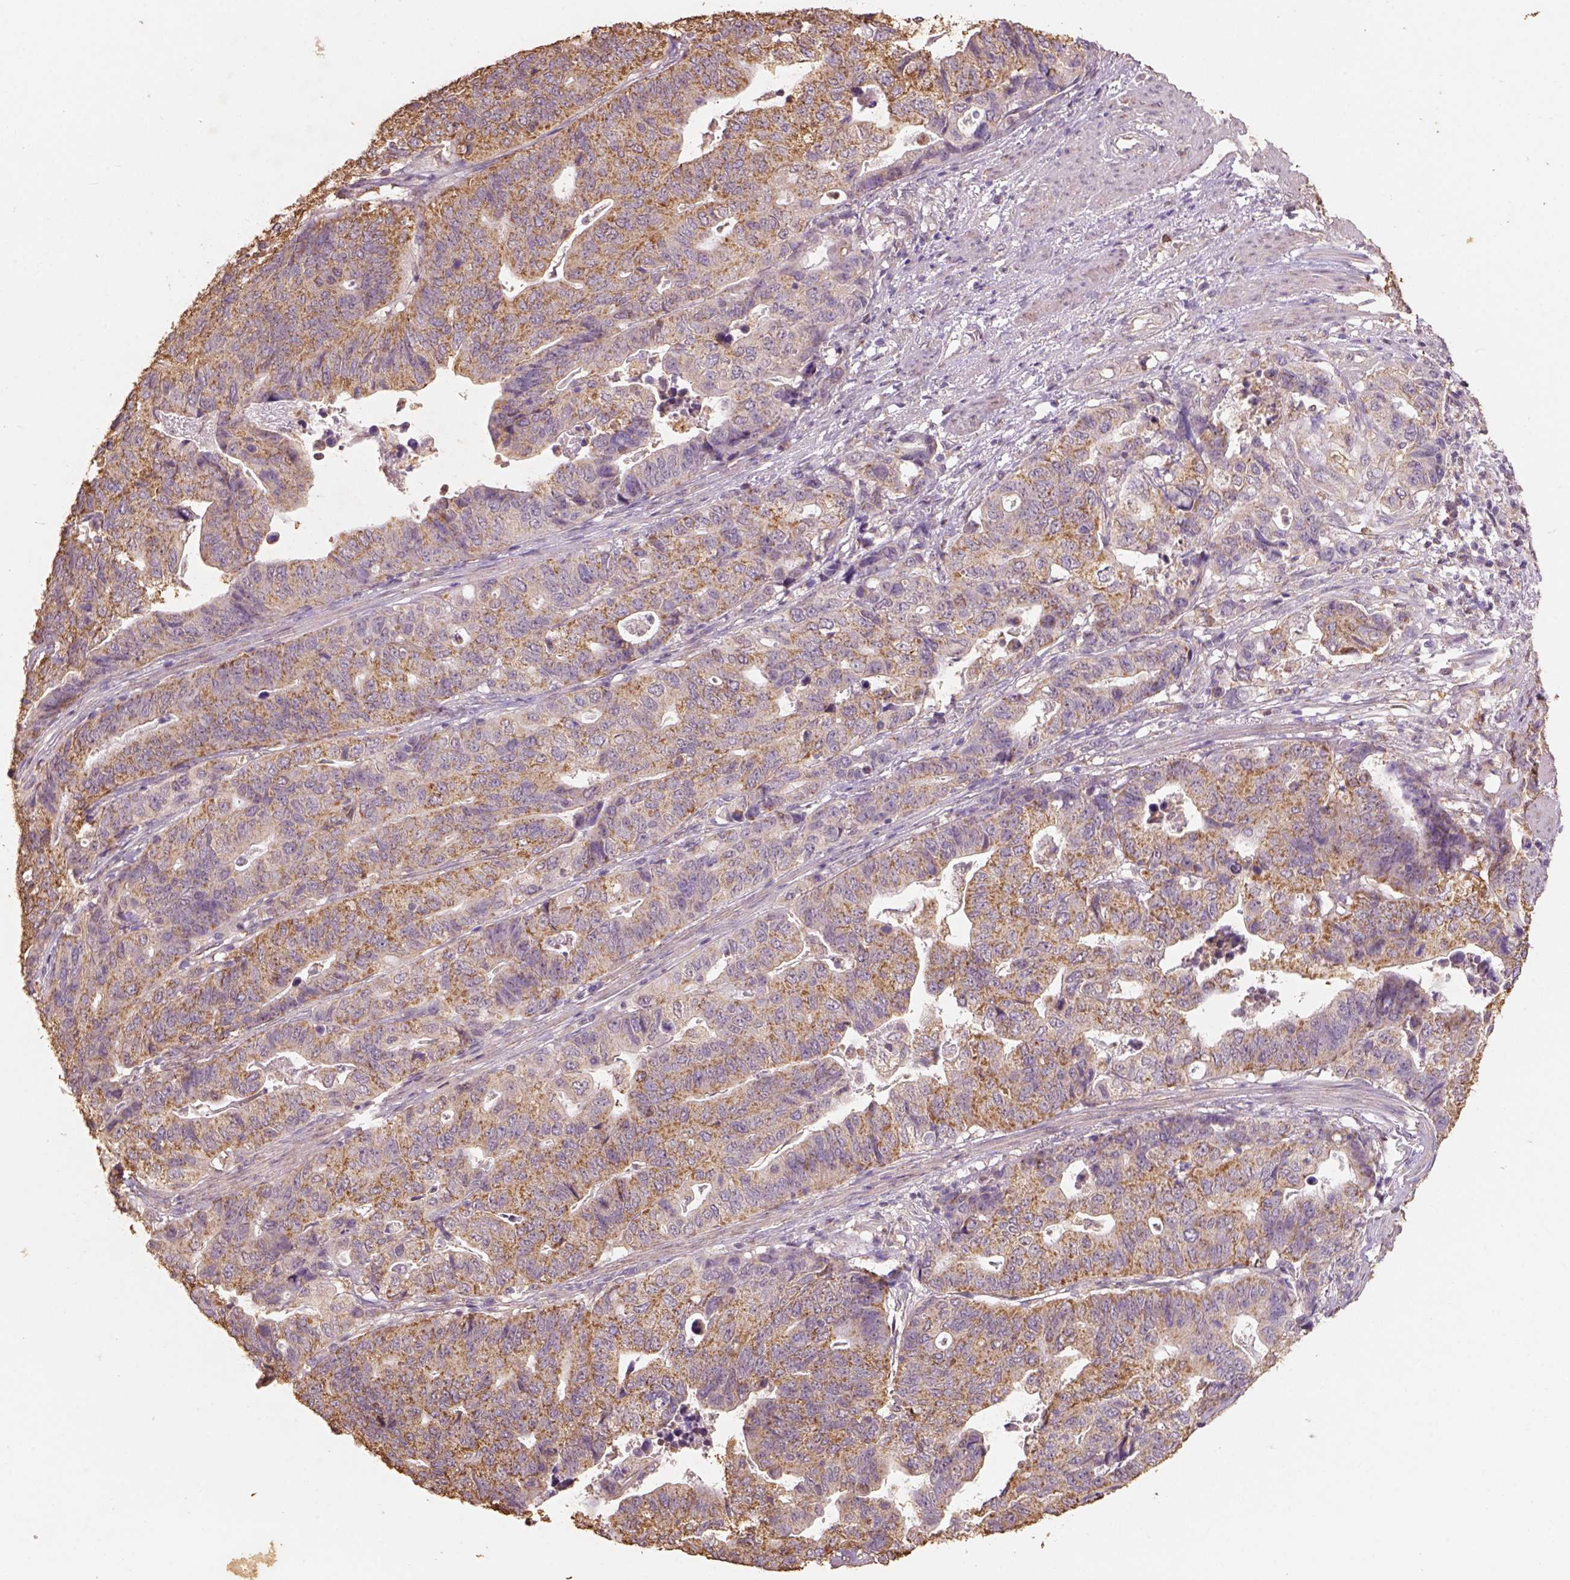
{"staining": {"intensity": "strong", "quantity": ">75%", "location": "cytoplasmic/membranous"}, "tissue": "stomach cancer", "cell_type": "Tumor cells", "image_type": "cancer", "snomed": [{"axis": "morphology", "description": "Adenocarcinoma, NOS"}, {"axis": "topography", "description": "Stomach, upper"}], "caption": "Protein staining of stomach cancer (adenocarcinoma) tissue exhibits strong cytoplasmic/membranous staining in about >75% of tumor cells.", "gene": "AP2B1", "patient": {"sex": "female", "age": 67}}